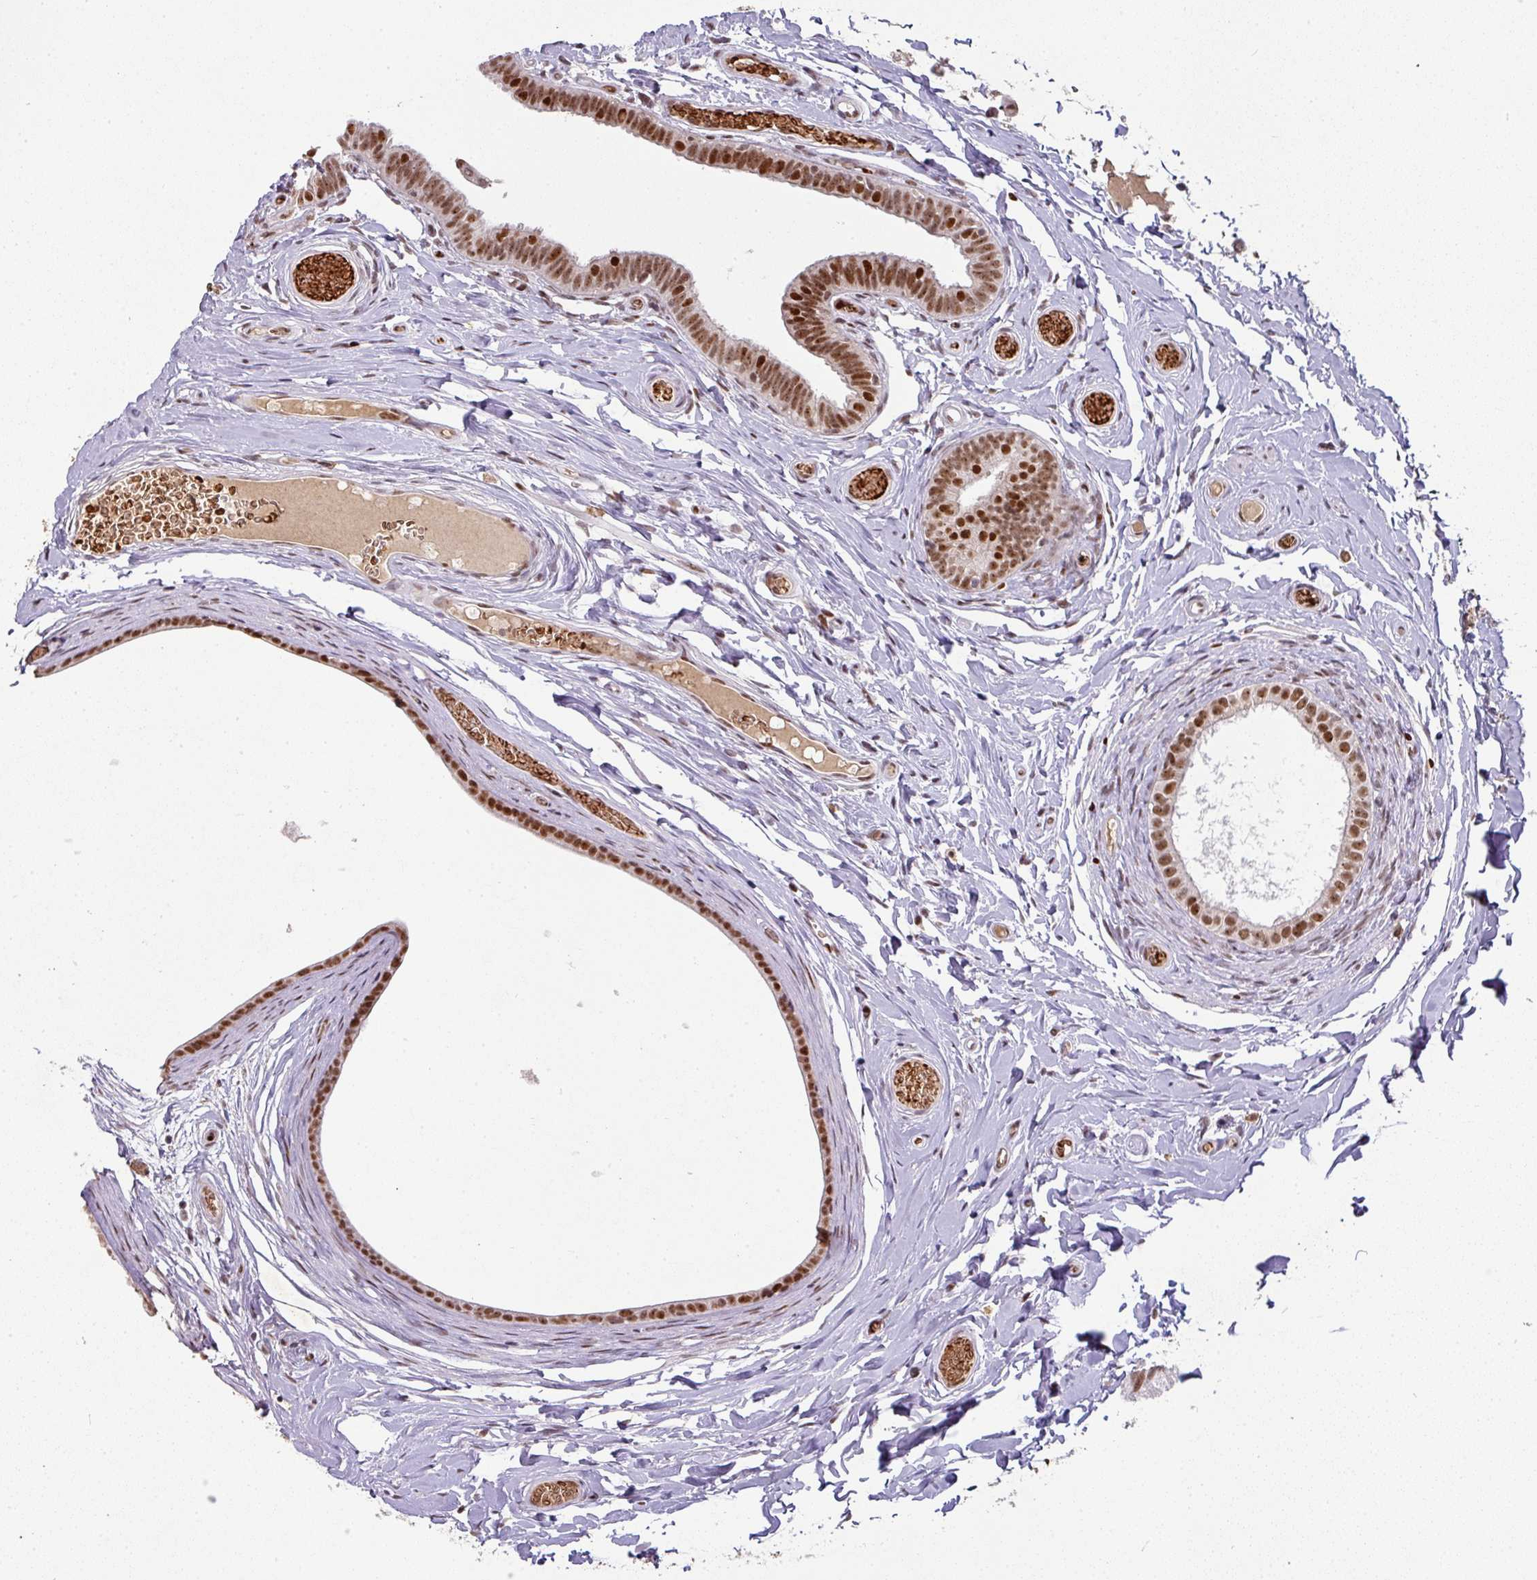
{"staining": {"intensity": "moderate", "quantity": ">75%", "location": "nuclear"}, "tissue": "epididymis", "cell_type": "Glandular cells", "image_type": "normal", "snomed": [{"axis": "morphology", "description": "Normal tissue, NOS"}, {"axis": "morphology", "description": "Carcinoma, Embryonal, NOS"}, {"axis": "topography", "description": "Testis"}, {"axis": "topography", "description": "Epididymis"}], "caption": "IHC (DAB (3,3'-diaminobenzidine)) staining of benign epididymis shows moderate nuclear protein staining in about >75% of glandular cells. (DAB (3,3'-diaminobenzidine) = brown stain, brightfield microscopy at high magnification).", "gene": "NEIL1", "patient": {"sex": "male", "age": 36}}